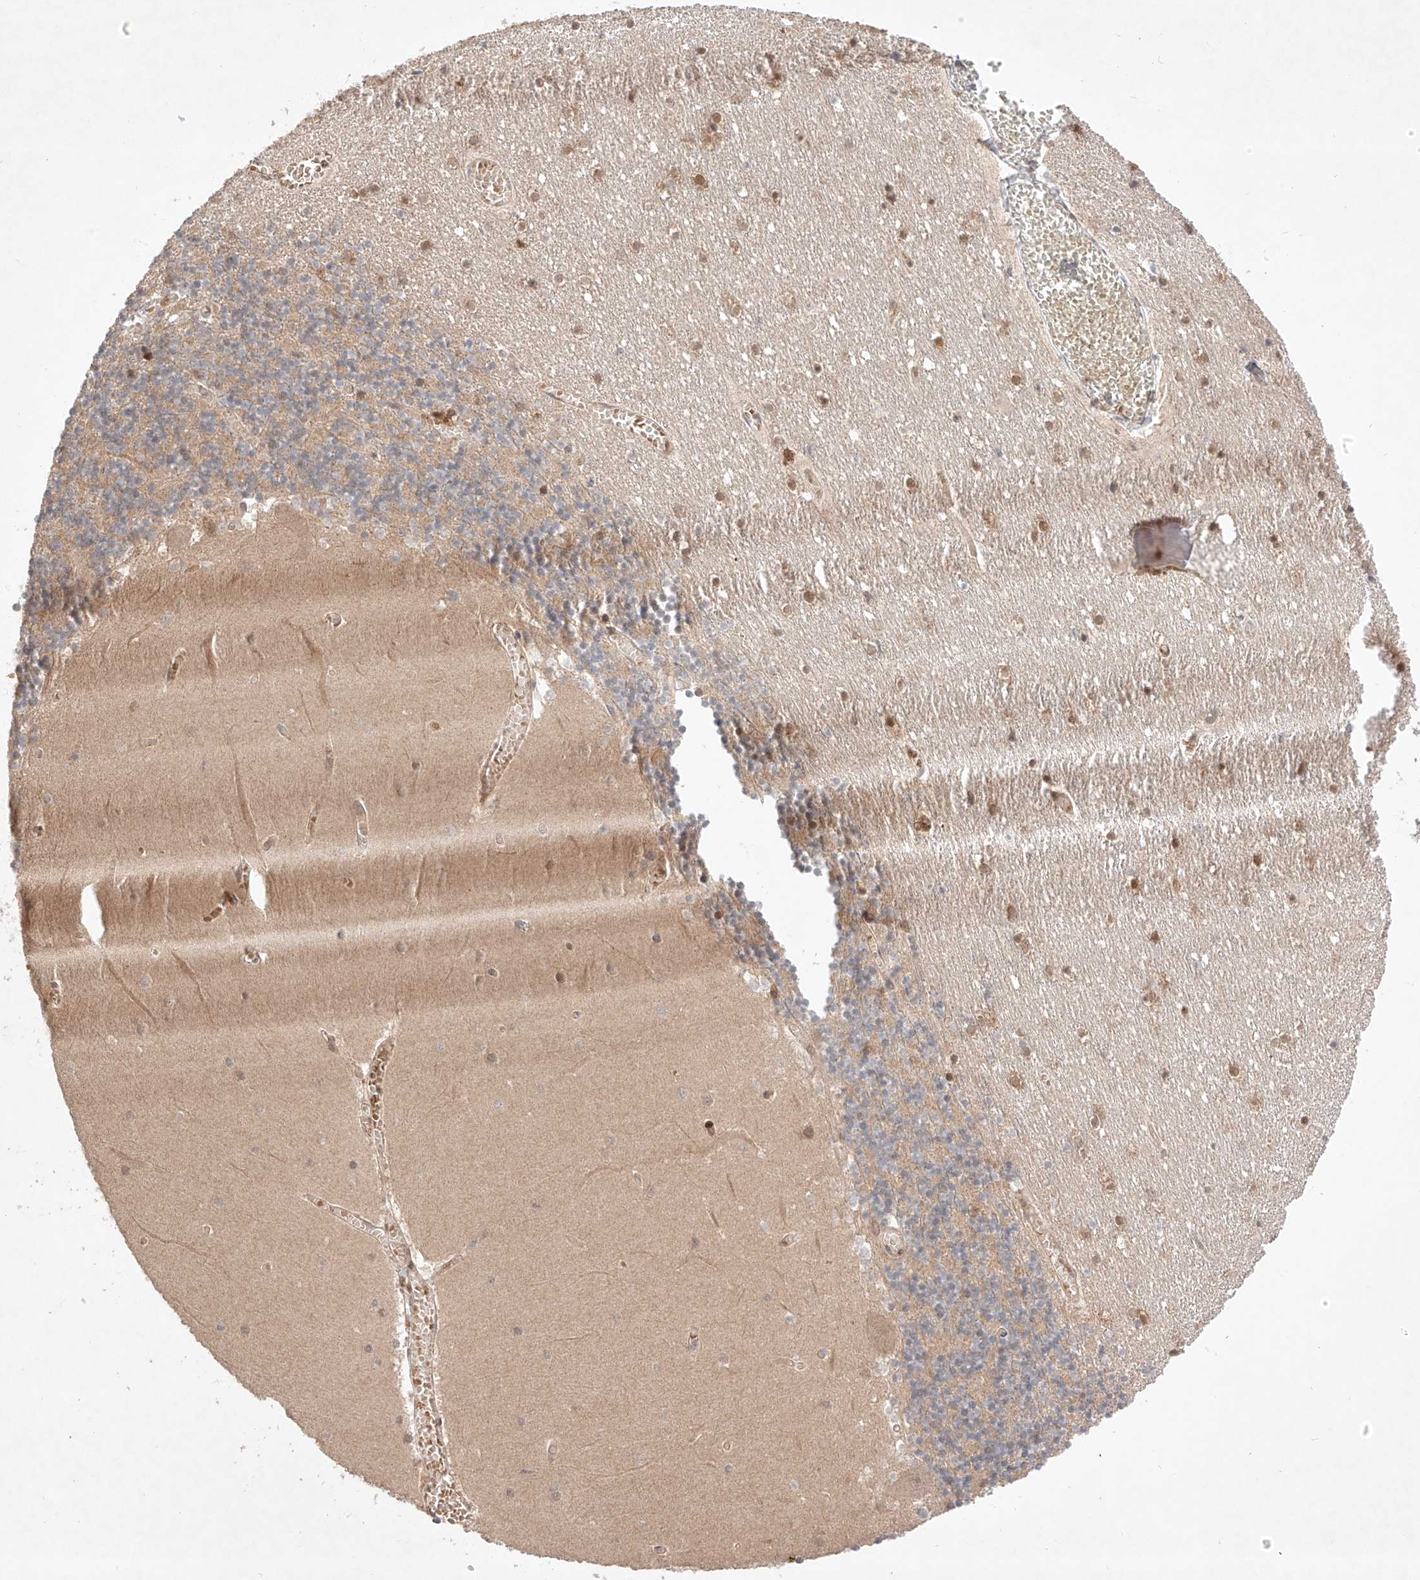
{"staining": {"intensity": "moderate", "quantity": "25%-75%", "location": "cytoplasmic/membranous"}, "tissue": "cerebellum", "cell_type": "Cells in granular layer", "image_type": "normal", "snomed": [{"axis": "morphology", "description": "Normal tissue, NOS"}, {"axis": "topography", "description": "Cerebellum"}], "caption": "Brown immunohistochemical staining in benign cerebellum exhibits moderate cytoplasmic/membranous expression in about 25%-75% of cells in granular layer.", "gene": "ZNF124", "patient": {"sex": "female", "age": 28}}